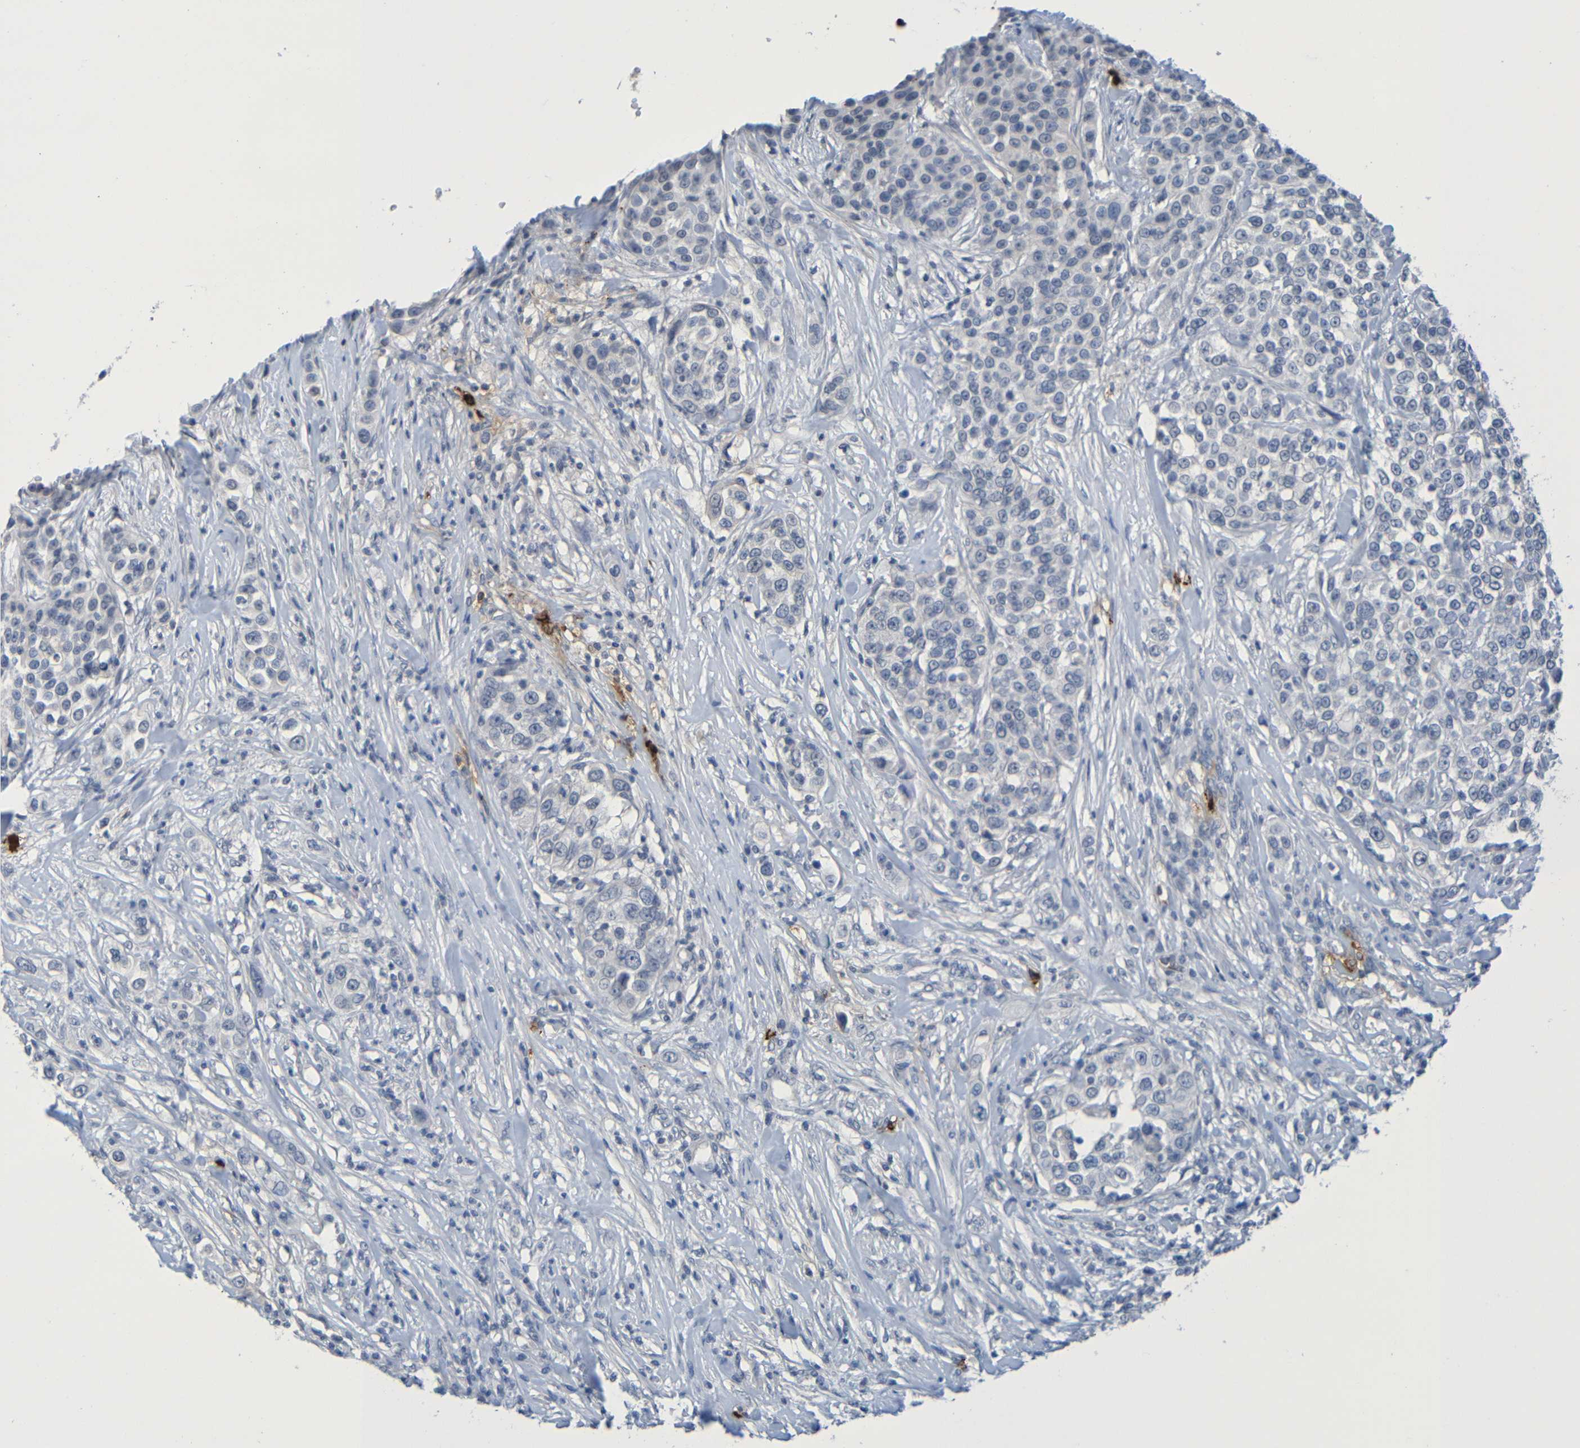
{"staining": {"intensity": "negative", "quantity": "none", "location": "none"}, "tissue": "urothelial cancer", "cell_type": "Tumor cells", "image_type": "cancer", "snomed": [{"axis": "morphology", "description": "Urothelial carcinoma, High grade"}, {"axis": "topography", "description": "Urinary bladder"}], "caption": "Immunohistochemistry micrograph of urothelial cancer stained for a protein (brown), which displays no positivity in tumor cells.", "gene": "C3AR1", "patient": {"sex": "female", "age": 80}}